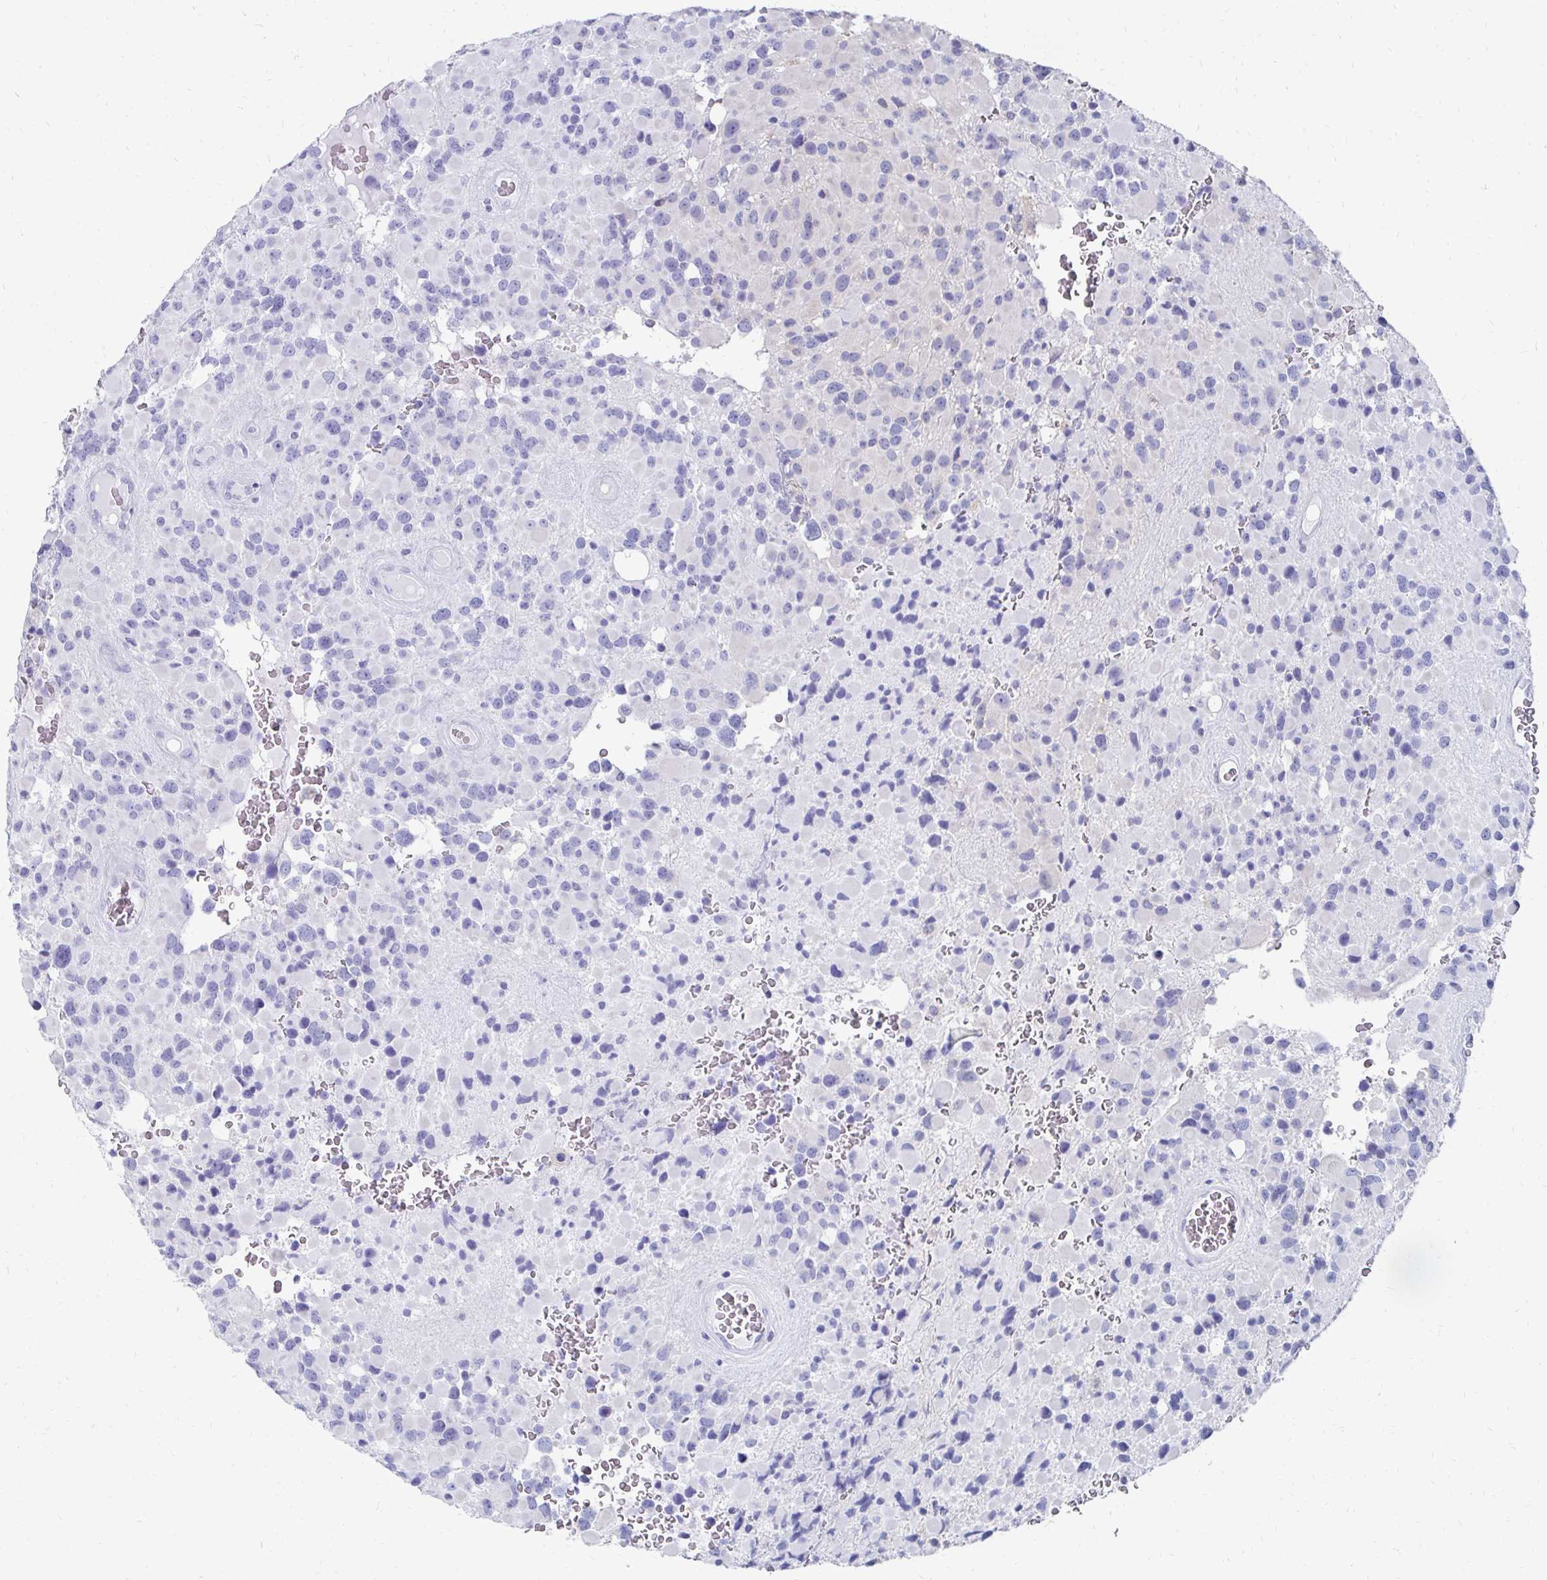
{"staining": {"intensity": "negative", "quantity": "none", "location": "none"}, "tissue": "glioma", "cell_type": "Tumor cells", "image_type": "cancer", "snomed": [{"axis": "morphology", "description": "Glioma, malignant, High grade"}, {"axis": "topography", "description": "Brain"}], "caption": "High magnification brightfield microscopy of glioma stained with DAB (brown) and counterstained with hematoxylin (blue): tumor cells show no significant positivity.", "gene": "SYCP3", "patient": {"sex": "female", "age": 40}}